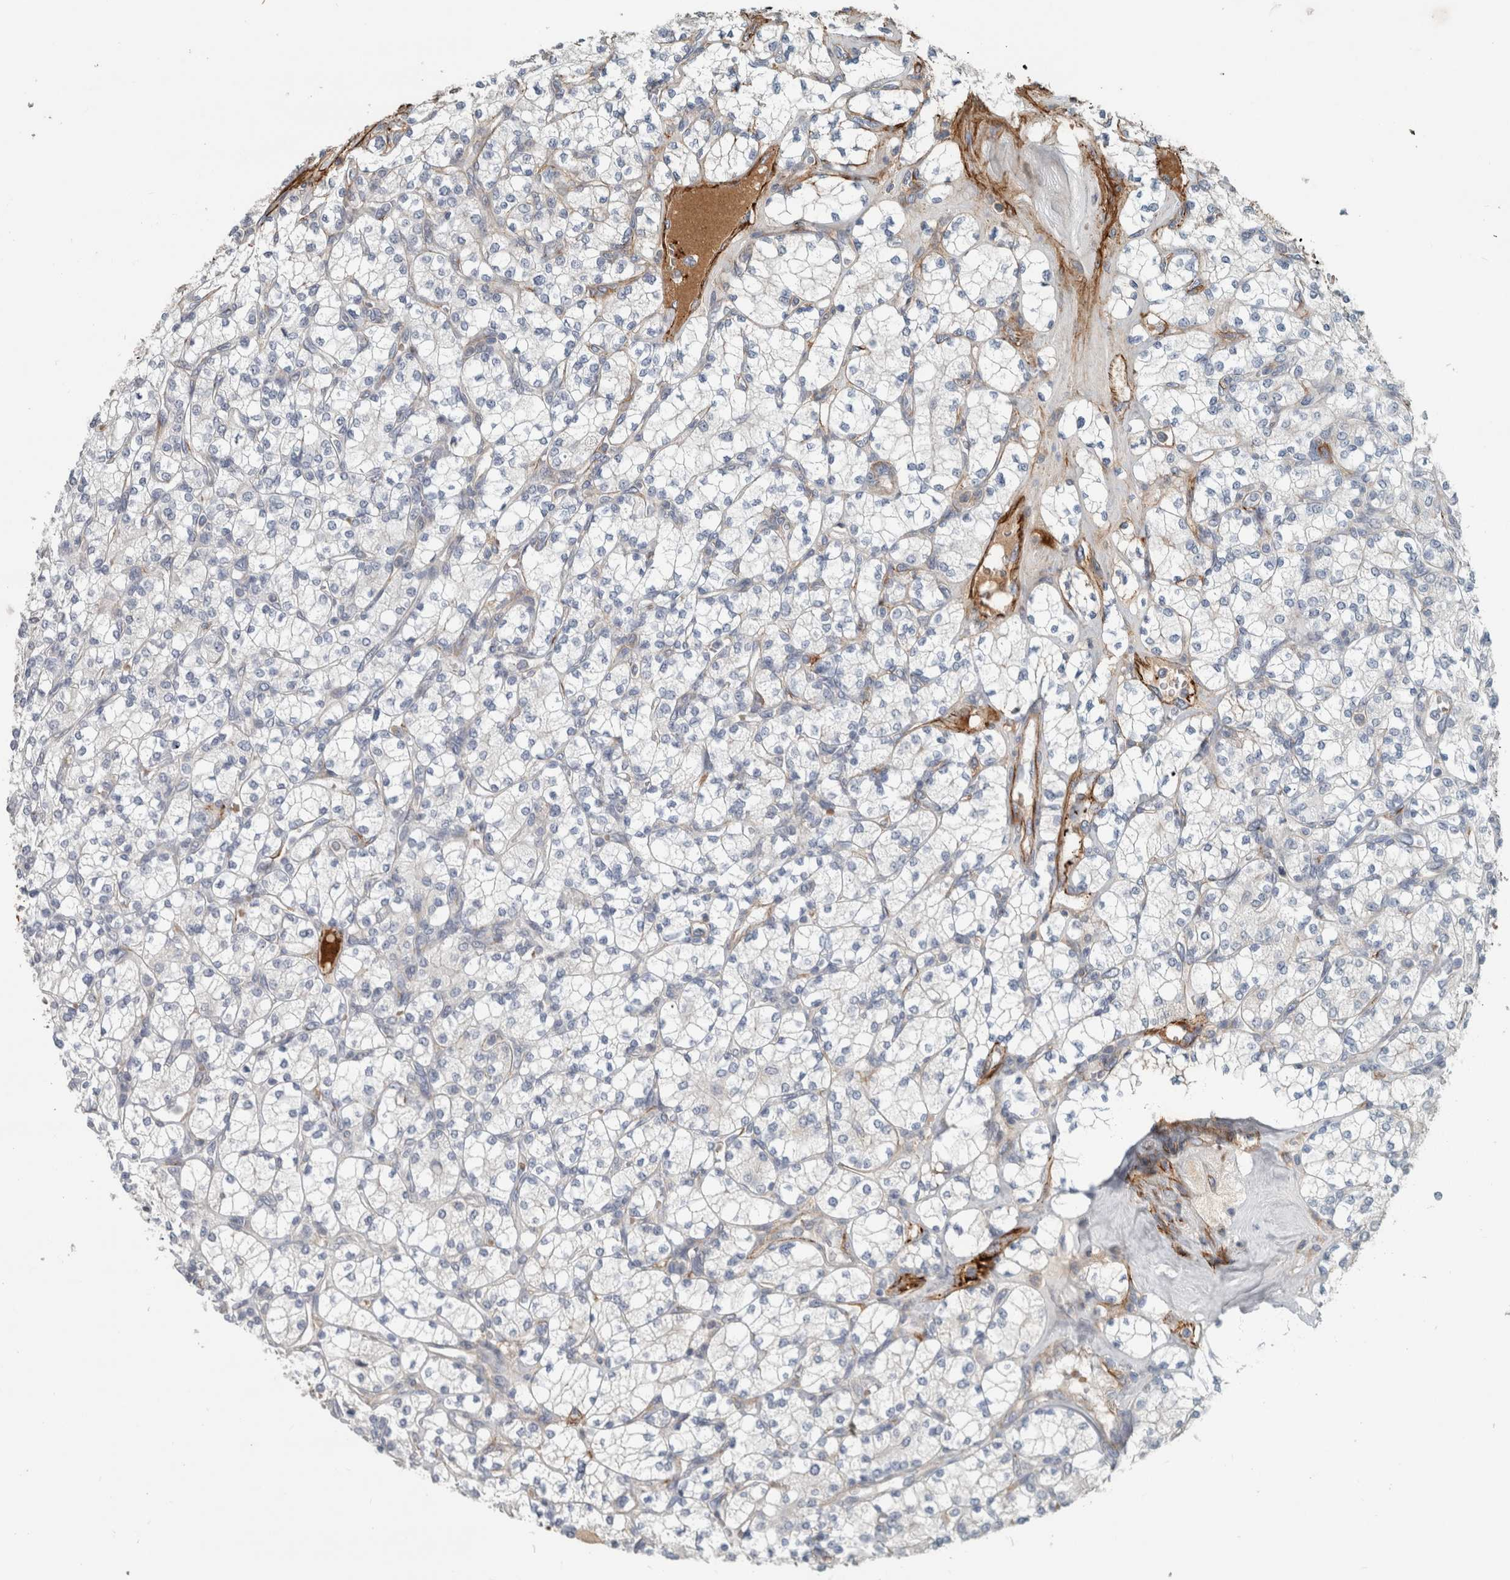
{"staining": {"intensity": "negative", "quantity": "none", "location": "none"}, "tissue": "renal cancer", "cell_type": "Tumor cells", "image_type": "cancer", "snomed": [{"axis": "morphology", "description": "Adenocarcinoma, NOS"}, {"axis": "topography", "description": "Kidney"}], "caption": "Immunohistochemistry of renal adenocarcinoma displays no positivity in tumor cells.", "gene": "FN1", "patient": {"sex": "male", "age": 77}}